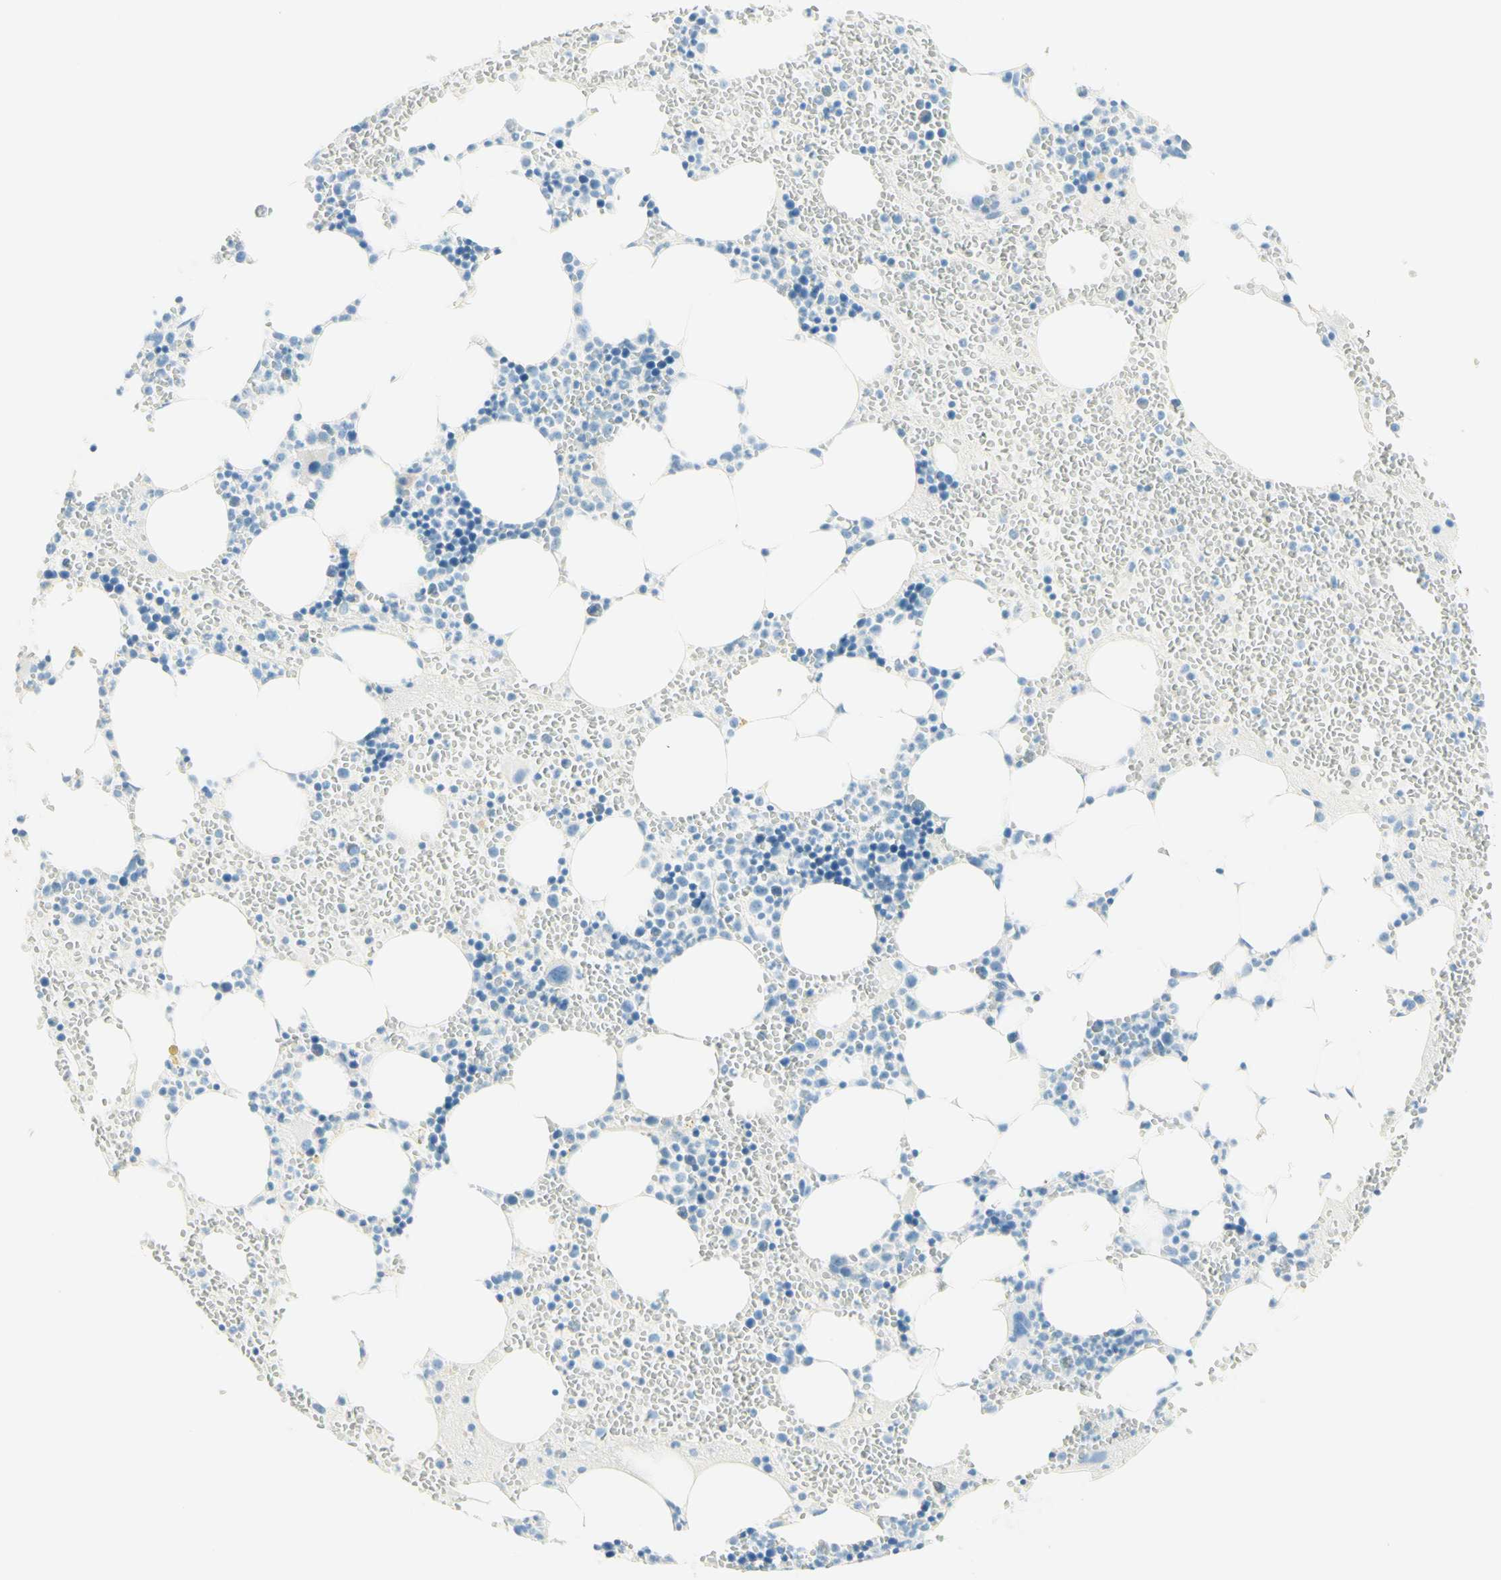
{"staining": {"intensity": "negative", "quantity": "none", "location": "none"}, "tissue": "bone marrow", "cell_type": "Hematopoietic cells", "image_type": "normal", "snomed": [{"axis": "morphology", "description": "Normal tissue, NOS"}, {"axis": "morphology", "description": "Inflammation, NOS"}, {"axis": "topography", "description": "Bone marrow"}], "caption": "This is a histopathology image of IHC staining of benign bone marrow, which shows no expression in hematopoietic cells. (DAB IHC visualized using brightfield microscopy, high magnification).", "gene": "TMEM132D", "patient": {"sex": "female", "age": 76}}